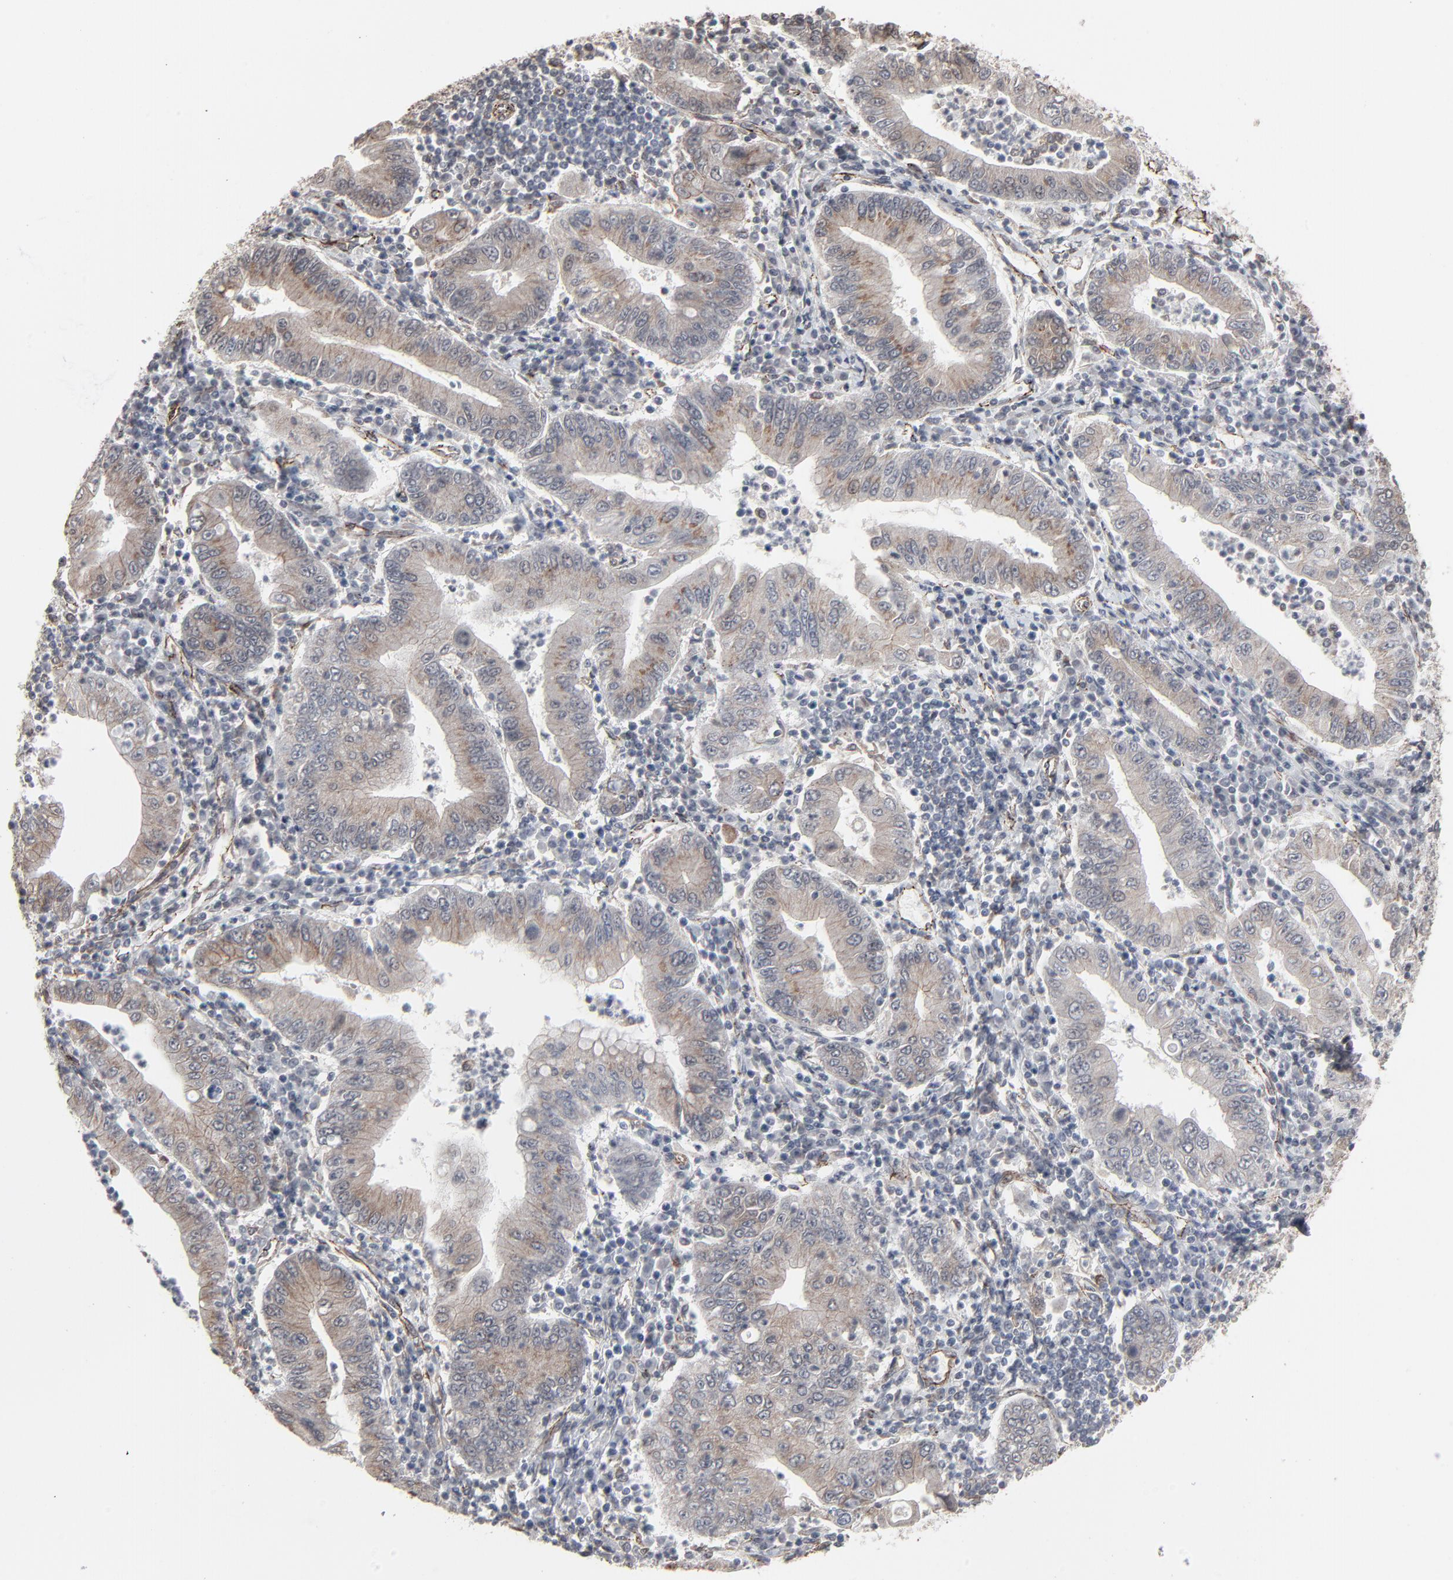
{"staining": {"intensity": "weak", "quantity": ">75%", "location": "cytoplasmic/membranous"}, "tissue": "stomach cancer", "cell_type": "Tumor cells", "image_type": "cancer", "snomed": [{"axis": "morphology", "description": "Normal tissue, NOS"}, {"axis": "morphology", "description": "Adenocarcinoma, NOS"}, {"axis": "topography", "description": "Esophagus"}, {"axis": "topography", "description": "Stomach, upper"}, {"axis": "topography", "description": "Peripheral nerve tissue"}], "caption": "The histopathology image exhibits immunohistochemical staining of stomach cancer. There is weak cytoplasmic/membranous positivity is present in about >75% of tumor cells.", "gene": "CTNND1", "patient": {"sex": "male", "age": 62}}